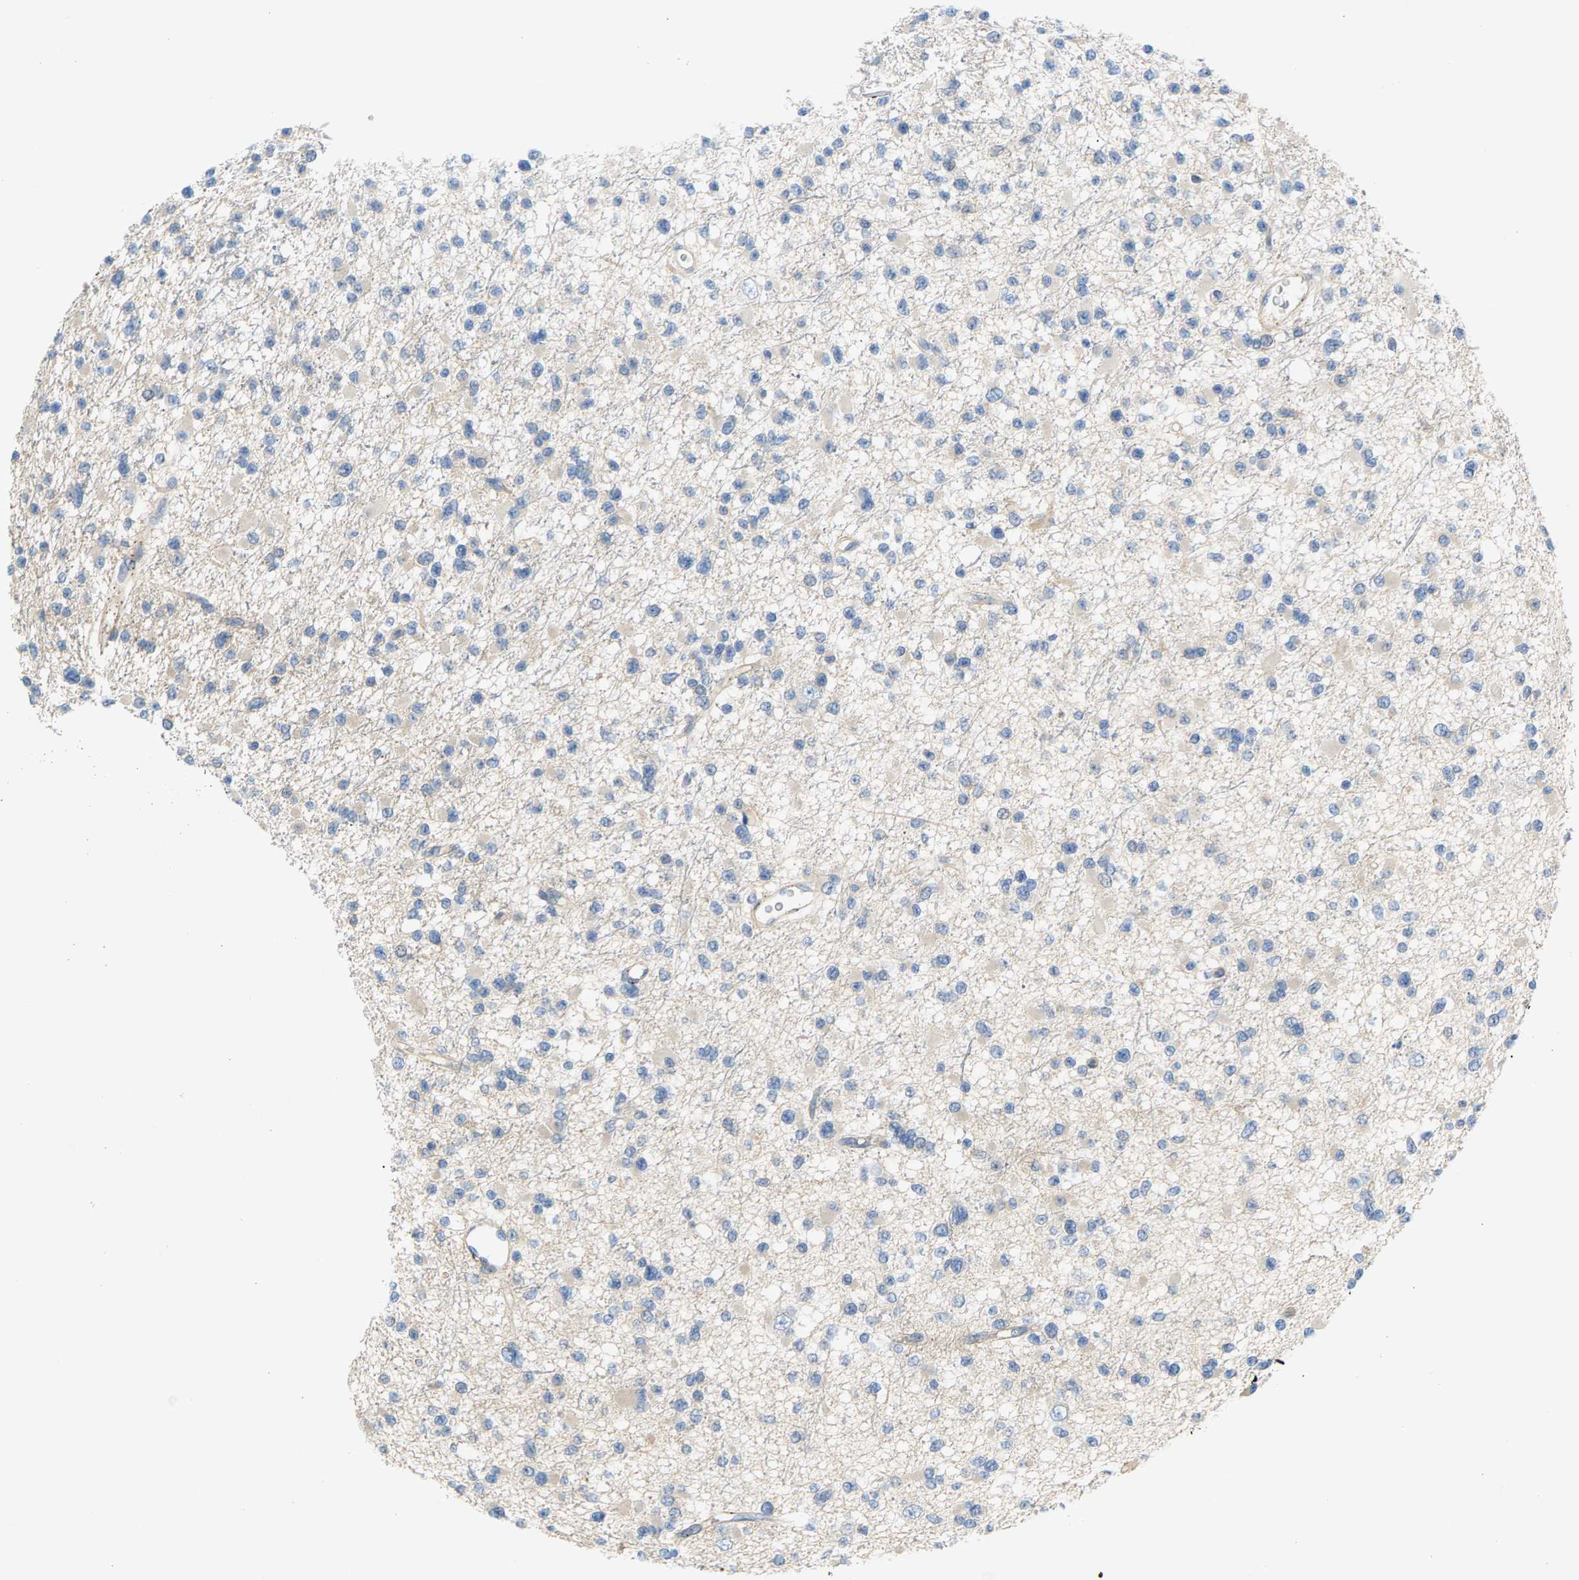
{"staining": {"intensity": "negative", "quantity": "none", "location": "none"}, "tissue": "glioma", "cell_type": "Tumor cells", "image_type": "cancer", "snomed": [{"axis": "morphology", "description": "Glioma, malignant, Low grade"}, {"axis": "topography", "description": "Brain"}], "caption": "High power microscopy photomicrograph of an immunohistochemistry micrograph of glioma, revealing no significant staining in tumor cells. (Stains: DAB (3,3'-diaminobenzidine) immunohistochemistry (IHC) with hematoxylin counter stain, Microscopy: brightfield microscopy at high magnification).", "gene": "KRTAP27-1", "patient": {"sex": "female", "age": 22}}